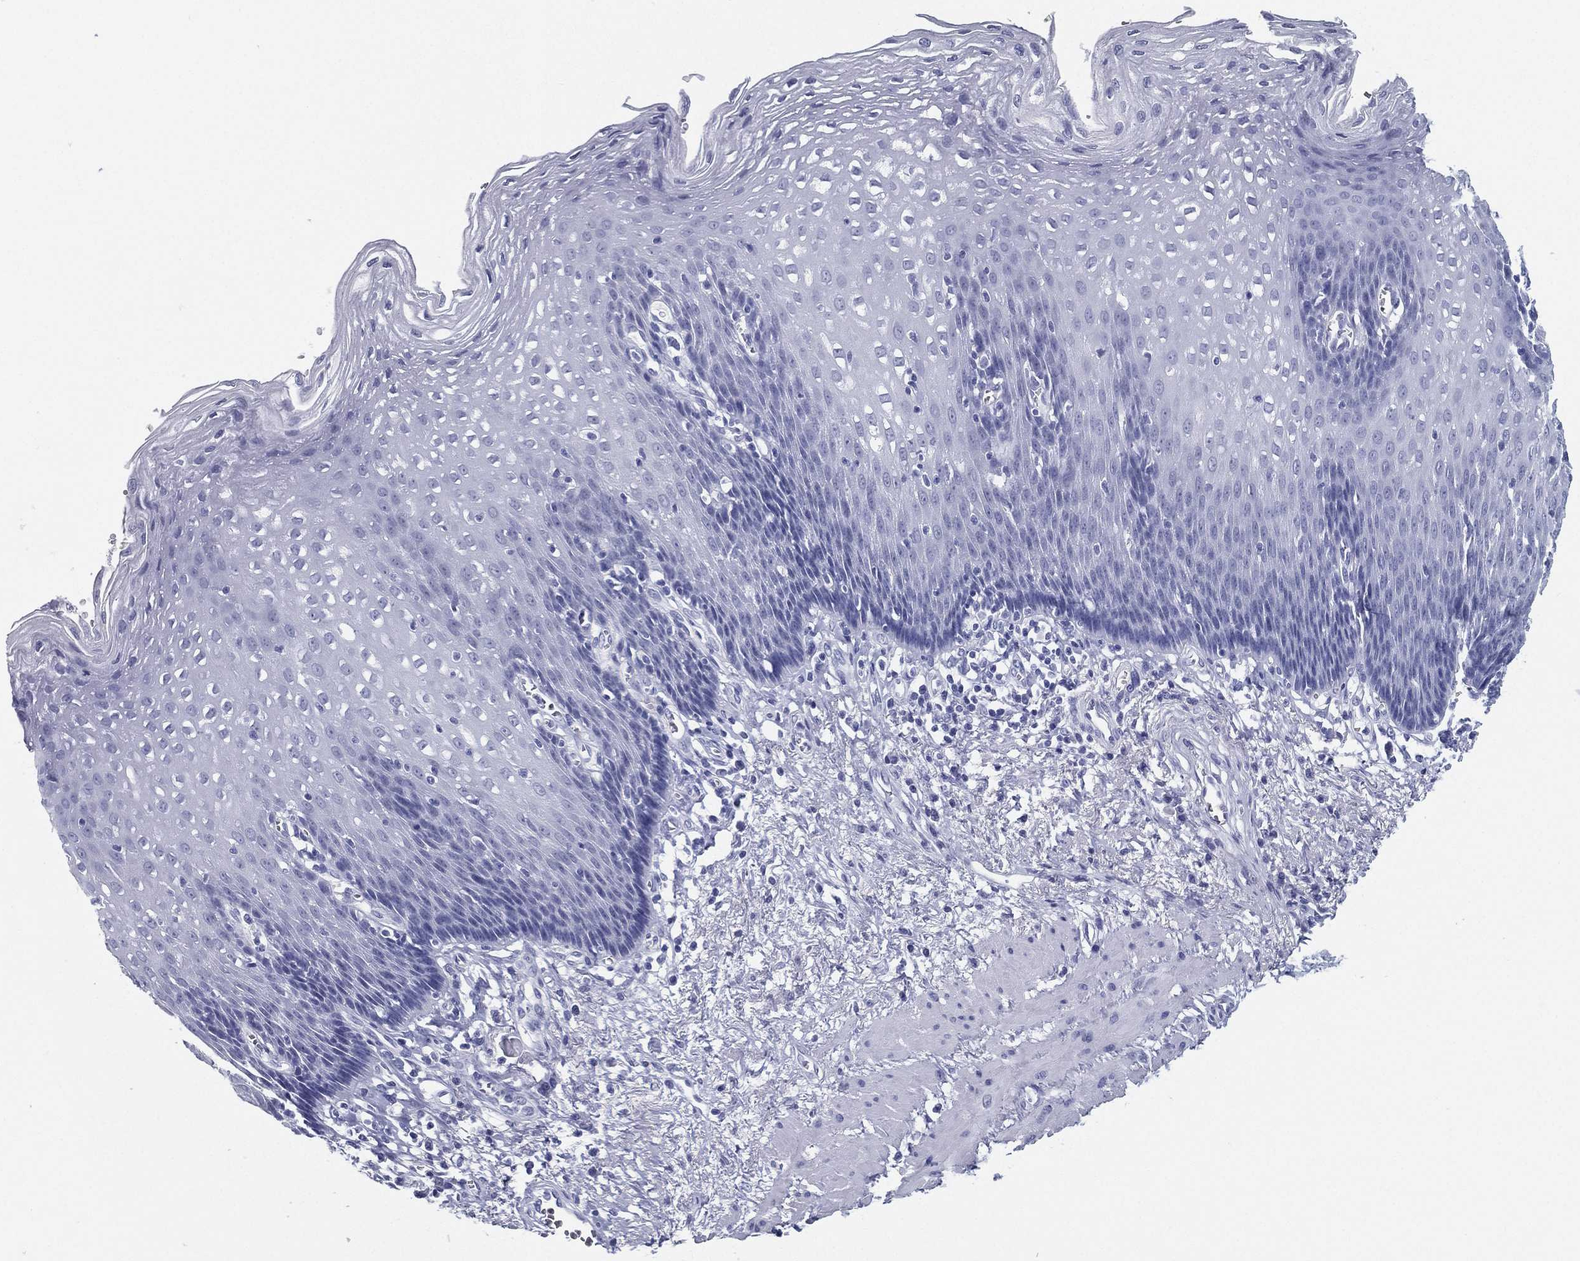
{"staining": {"intensity": "negative", "quantity": "none", "location": "none"}, "tissue": "esophagus", "cell_type": "Squamous epithelial cells", "image_type": "normal", "snomed": [{"axis": "morphology", "description": "Normal tissue, NOS"}, {"axis": "topography", "description": "Esophagus"}], "caption": "Squamous epithelial cells are negative for brown protein staining in normal esophagus.", "gene": "ATP1B2", "patient": {"sex": "male", "age": 57}}